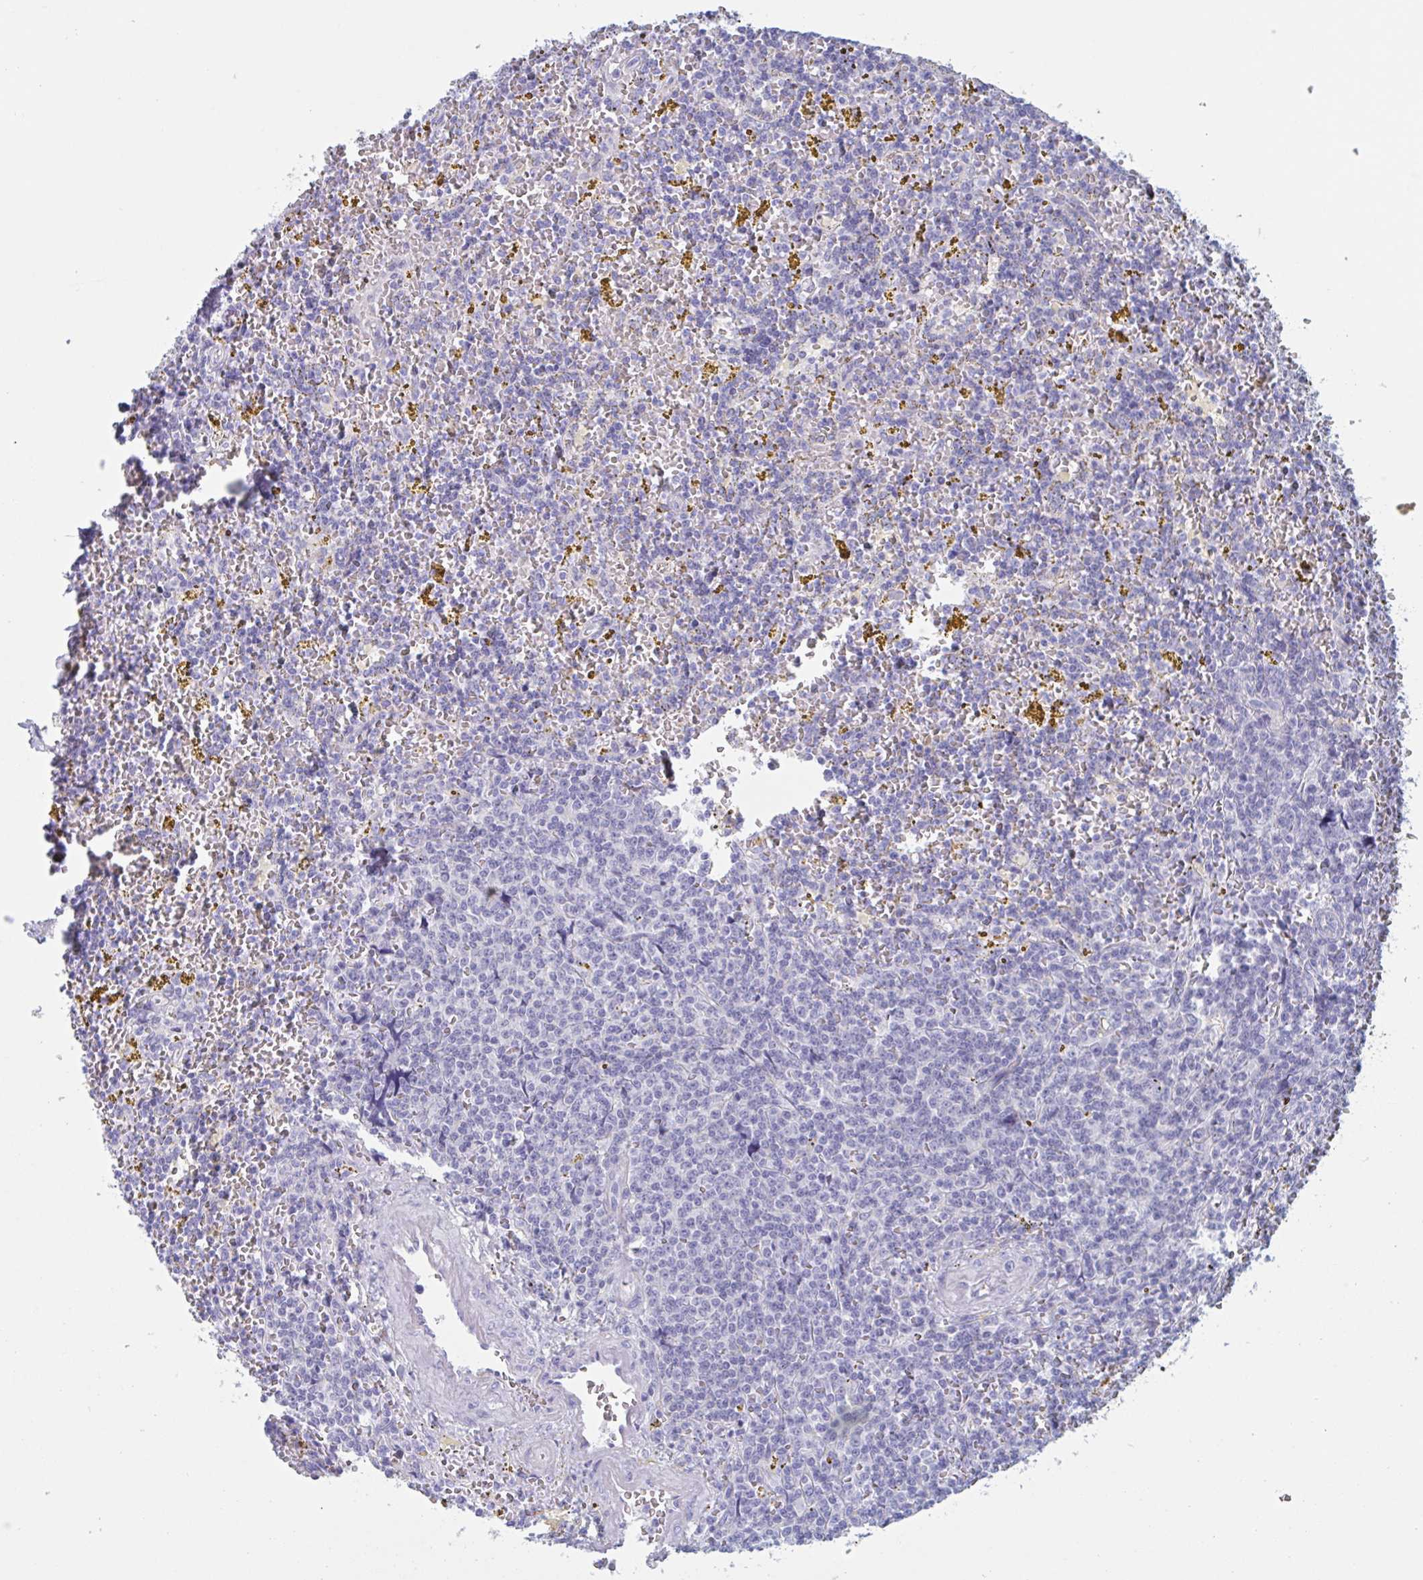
{"staining": {"intensity": "negative", "quantity": "none", "location": "none"}, "tissue": "lymphoma", "cell_type": "Tumor cells", "image_type": "cancer", "snomed": [{"axis": "morphology", "description": "Malignant lymphoma, non-Hodgkin's type, Low grade"}, {"axis": "topography", "description": "Spleen"}, {"axis": "topography", "description": "Lymph node"}], "caption": "Human lymphoma stained for a protein using immunohistochemistry (IHC) reveals no staining in tumor cells.", "gene": "HSD11B2", "patient": {"sex": "female", "age": 66}}